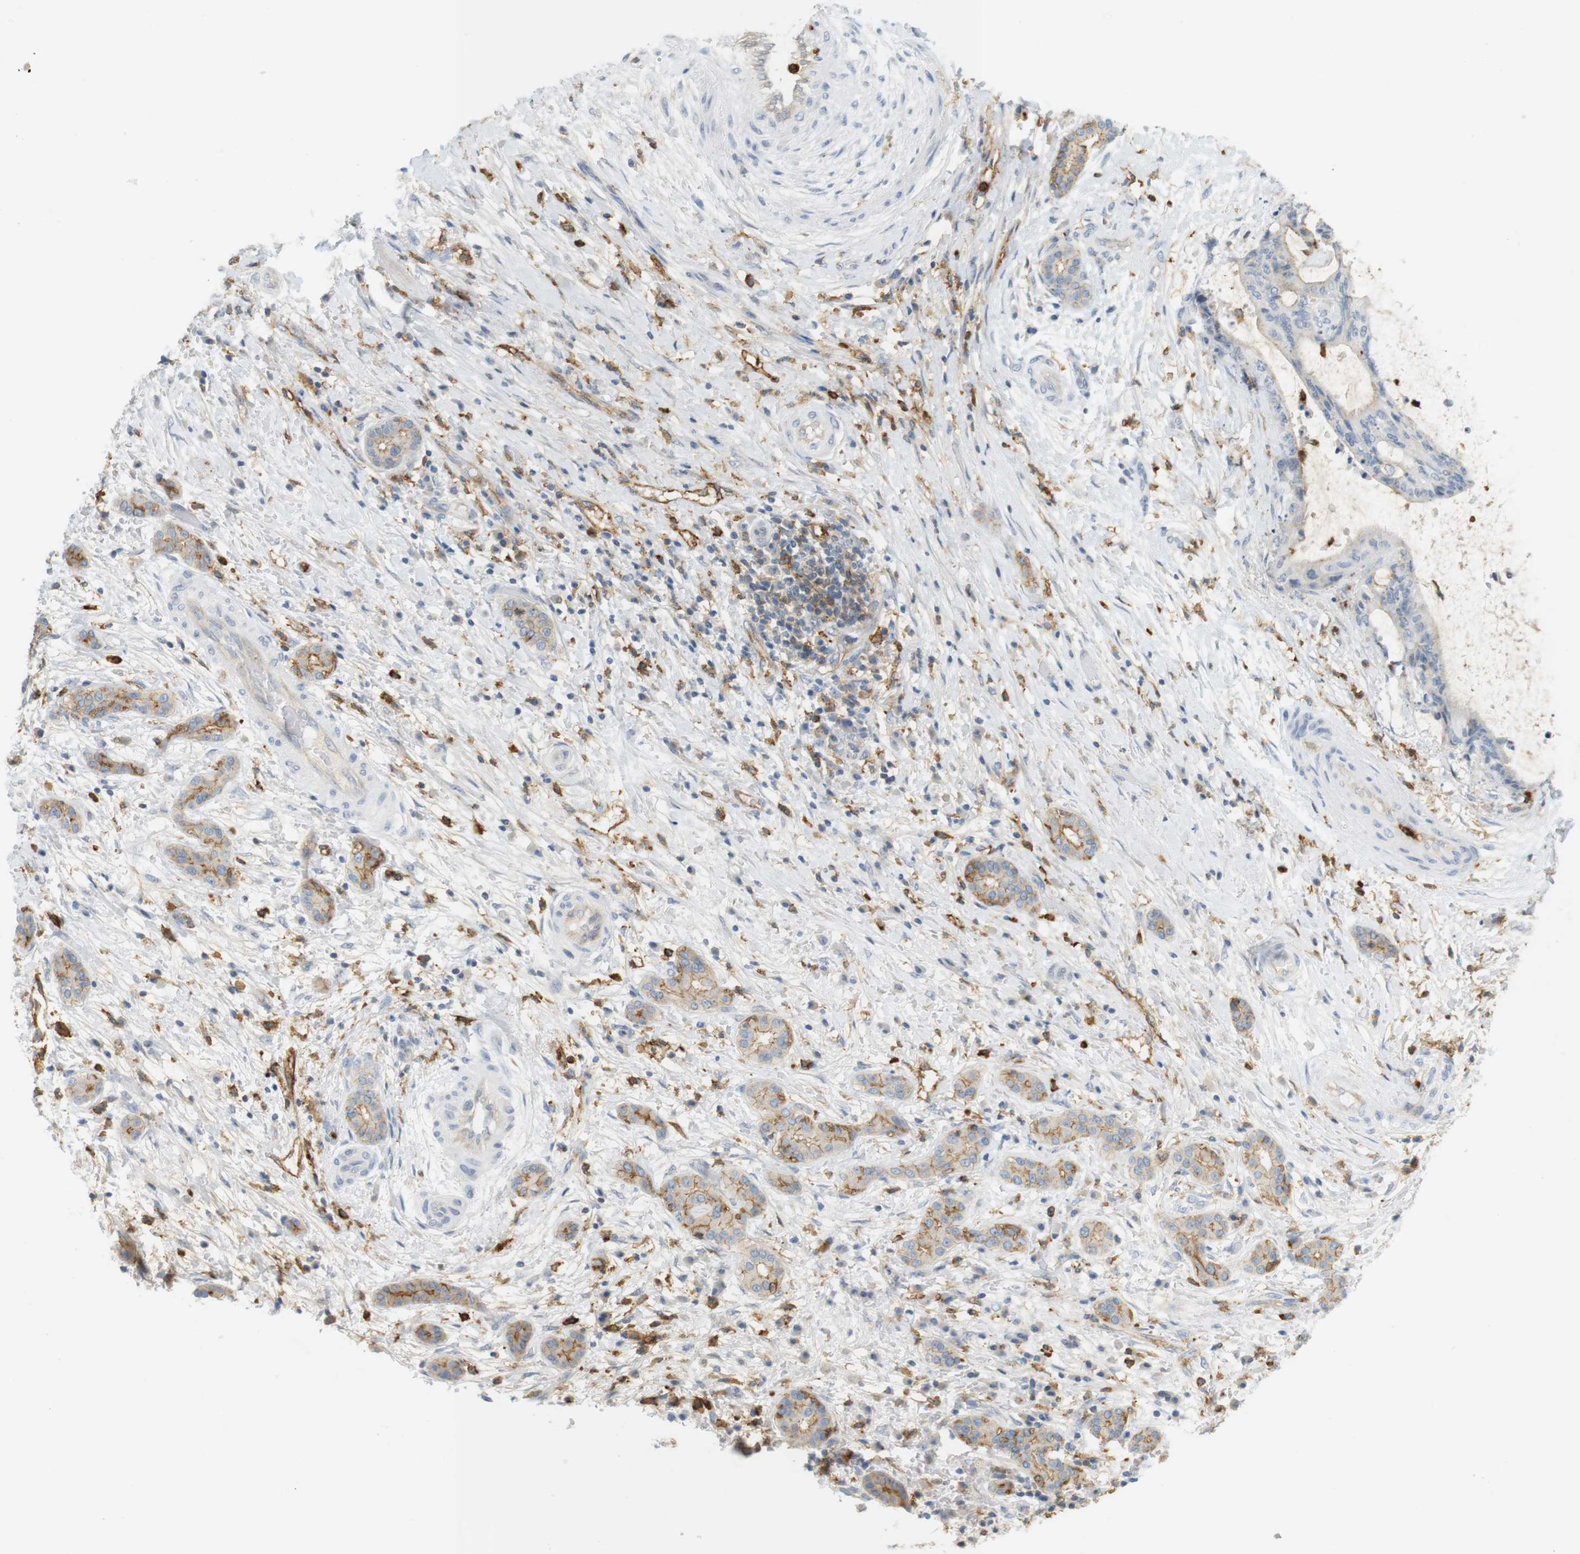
{"staining": {"intensity": "weak", "quantity": "25%-75%", "location": "cytoplasmic/membranous"}, "tissue": "liver cancer", "cell_type": "Tumor cells", "image_type": "cancer", "snomed": [{"axis": "morphology", "description": "Cholangiocarcinoma"}, {"axis": "topography", "description": "Liver"}], "caption": "High-power microscopy captured an immunohistochemistry micrograph of liver cholangiocarcinoma, revealing weak cytoplasmic/membranous staining in about 25%-75% of tumor cells.", "gene": "SIRPA", "patient": {"sex": "female", "age": 73}}